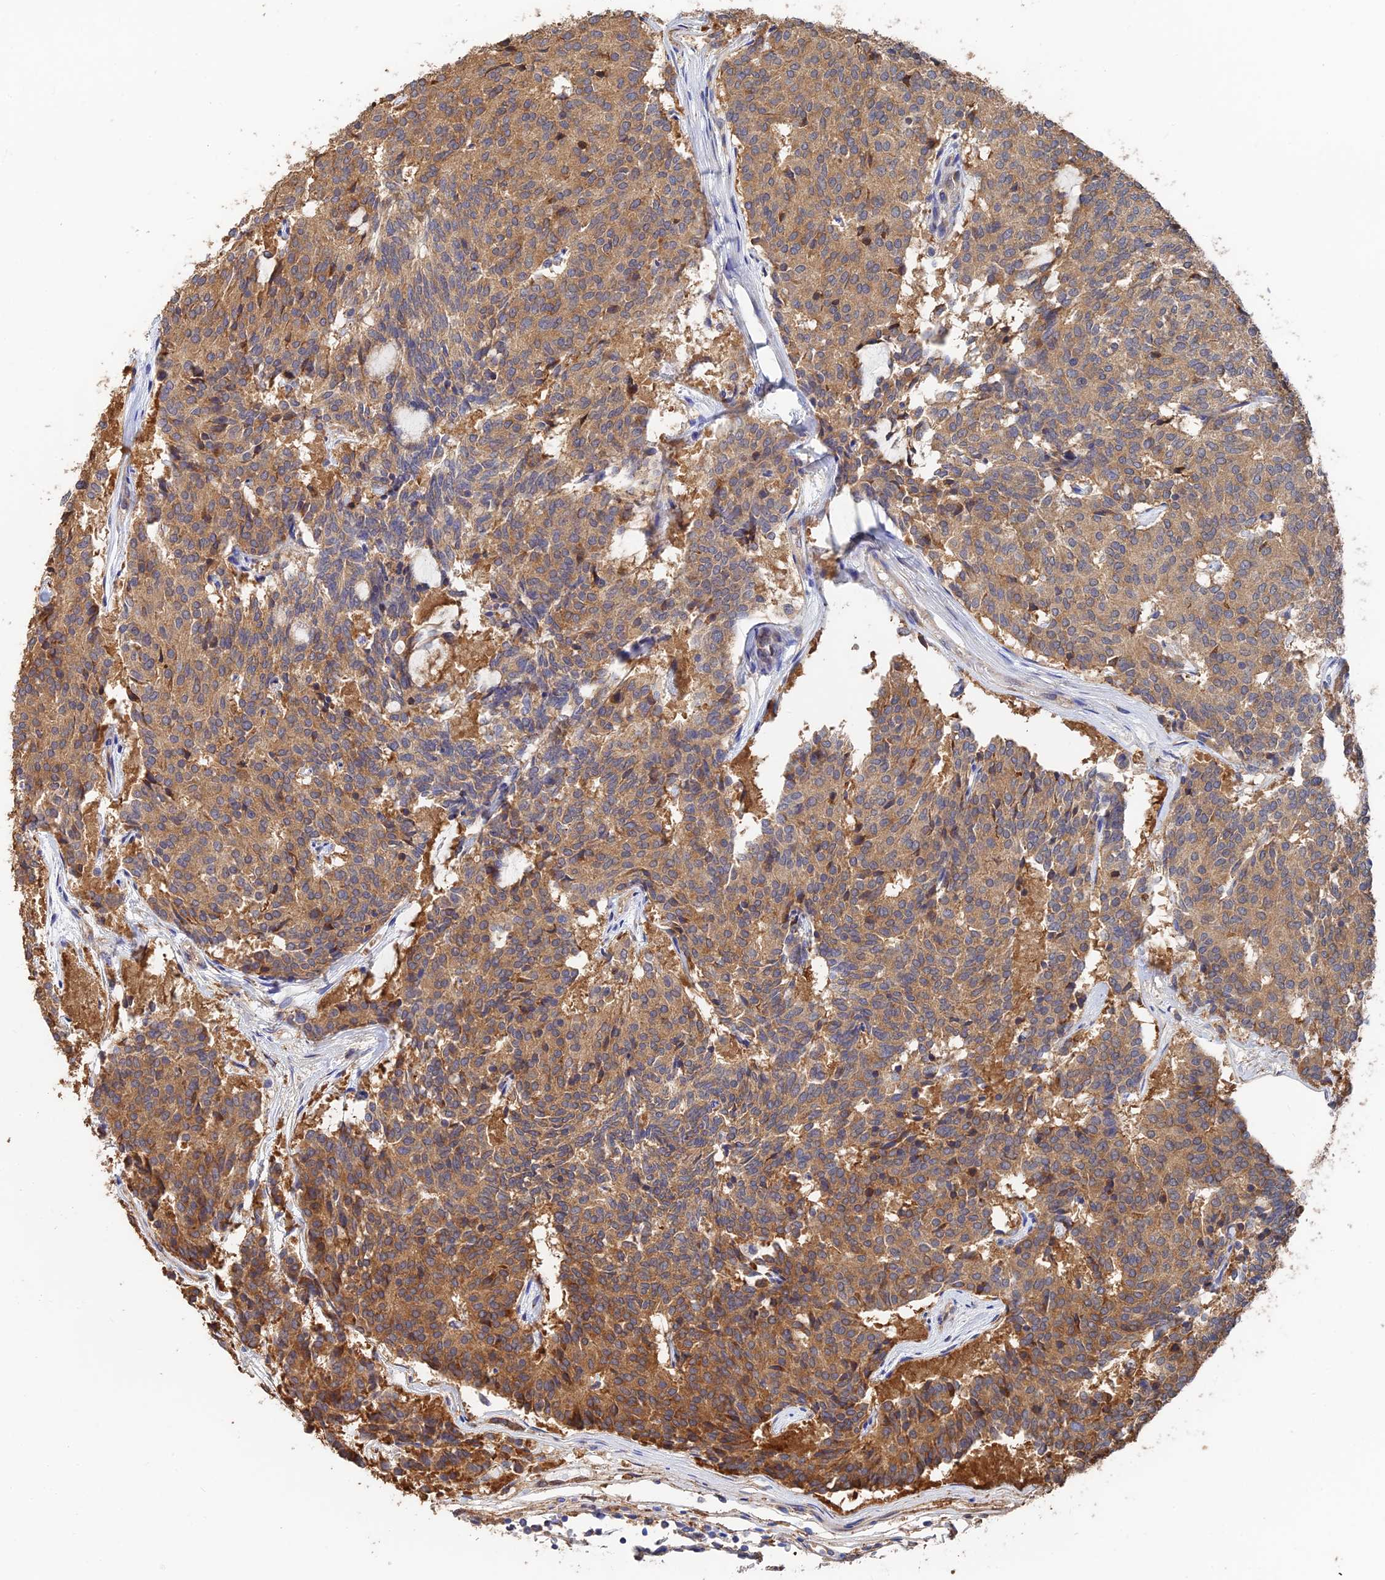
{"staining": {"intensity": "moderate", "quantity": ">75%", "location": "cytoplasmic/membranous"}, "tissue": "carcinoid", "cell_type": "Tumor cells", "image_type": "cancer", "snomed": [{"axis": "morphology", "description": "Carcinoid, malignant, NOS"}, {"axis": "topography", "description": "Pancreas"}], "caption": "Tumor cells display medium levels of moderate cytoplasmic/membranous expression in about >75% of cells in human carcinoid. The staining was performed using DAB (3,3'-diaminobenzidine), with brown indicating positive protein expression. Nuclei are stained blue with hematoxylin.", "gene": "WBP11", "patient": {"sex": "female", "age": 54}}